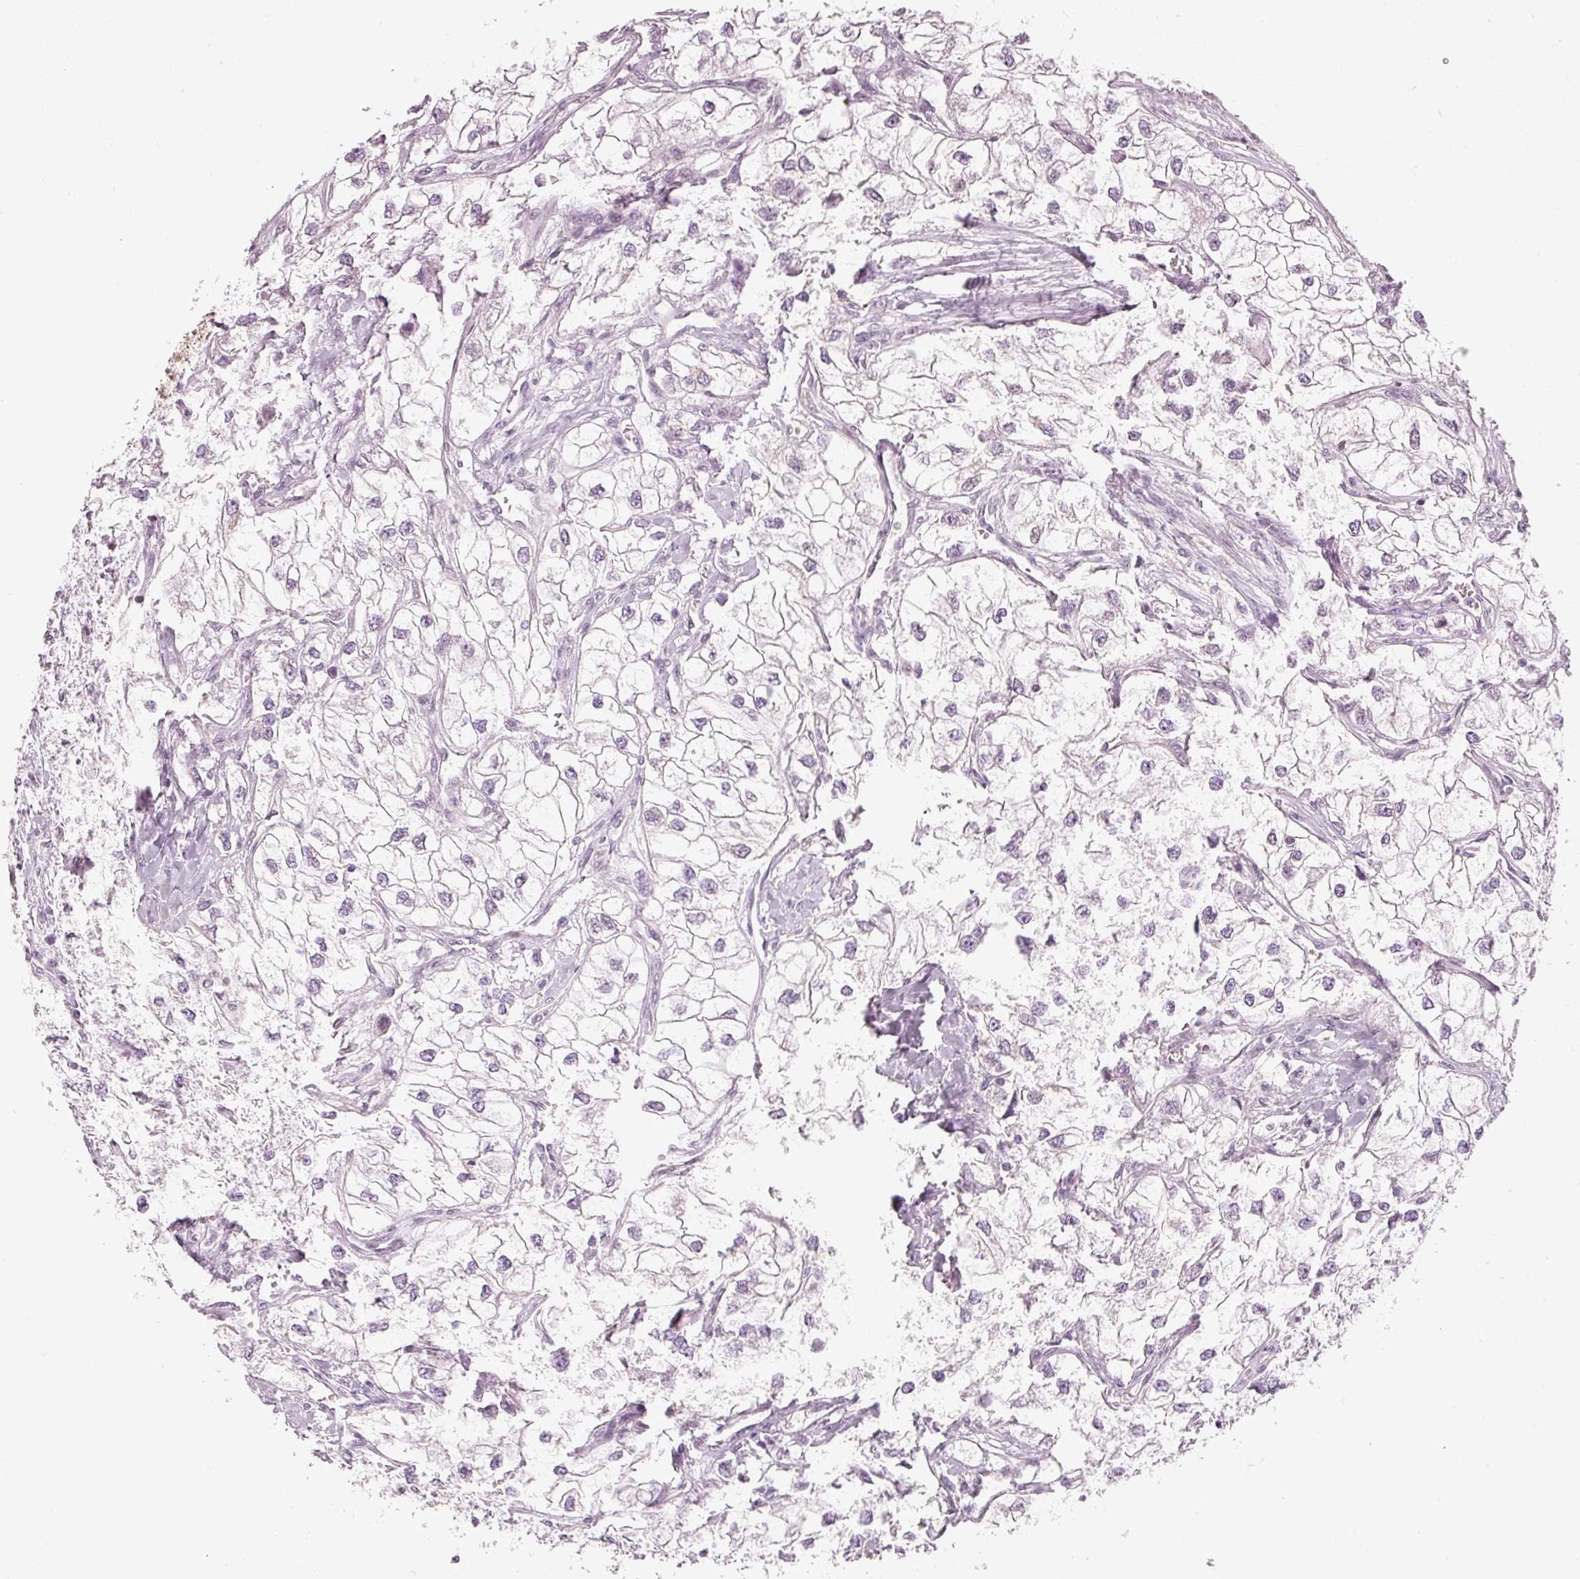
{"staining": {"intensity": "weak", "quantity": "25%-75%", "location": "cytoplasmic/membranous"}, "tissue": "renal cancer", "cell_type": "Tumor cells", "image_type": "cancer", "snomed": [{"axis": "morphology", "description": "Adenocarcinoma, NOS"}, {"axis": "topography", "description": "Kidney"}], "caption": "Tumor cells exhibit weak cytoplasmic/membranous staining in about 25%-75% of cells in renal cancer (adenocarcinoma).", "gene": "NRDE2", "patient": {"sex": "male", "age": 59}}